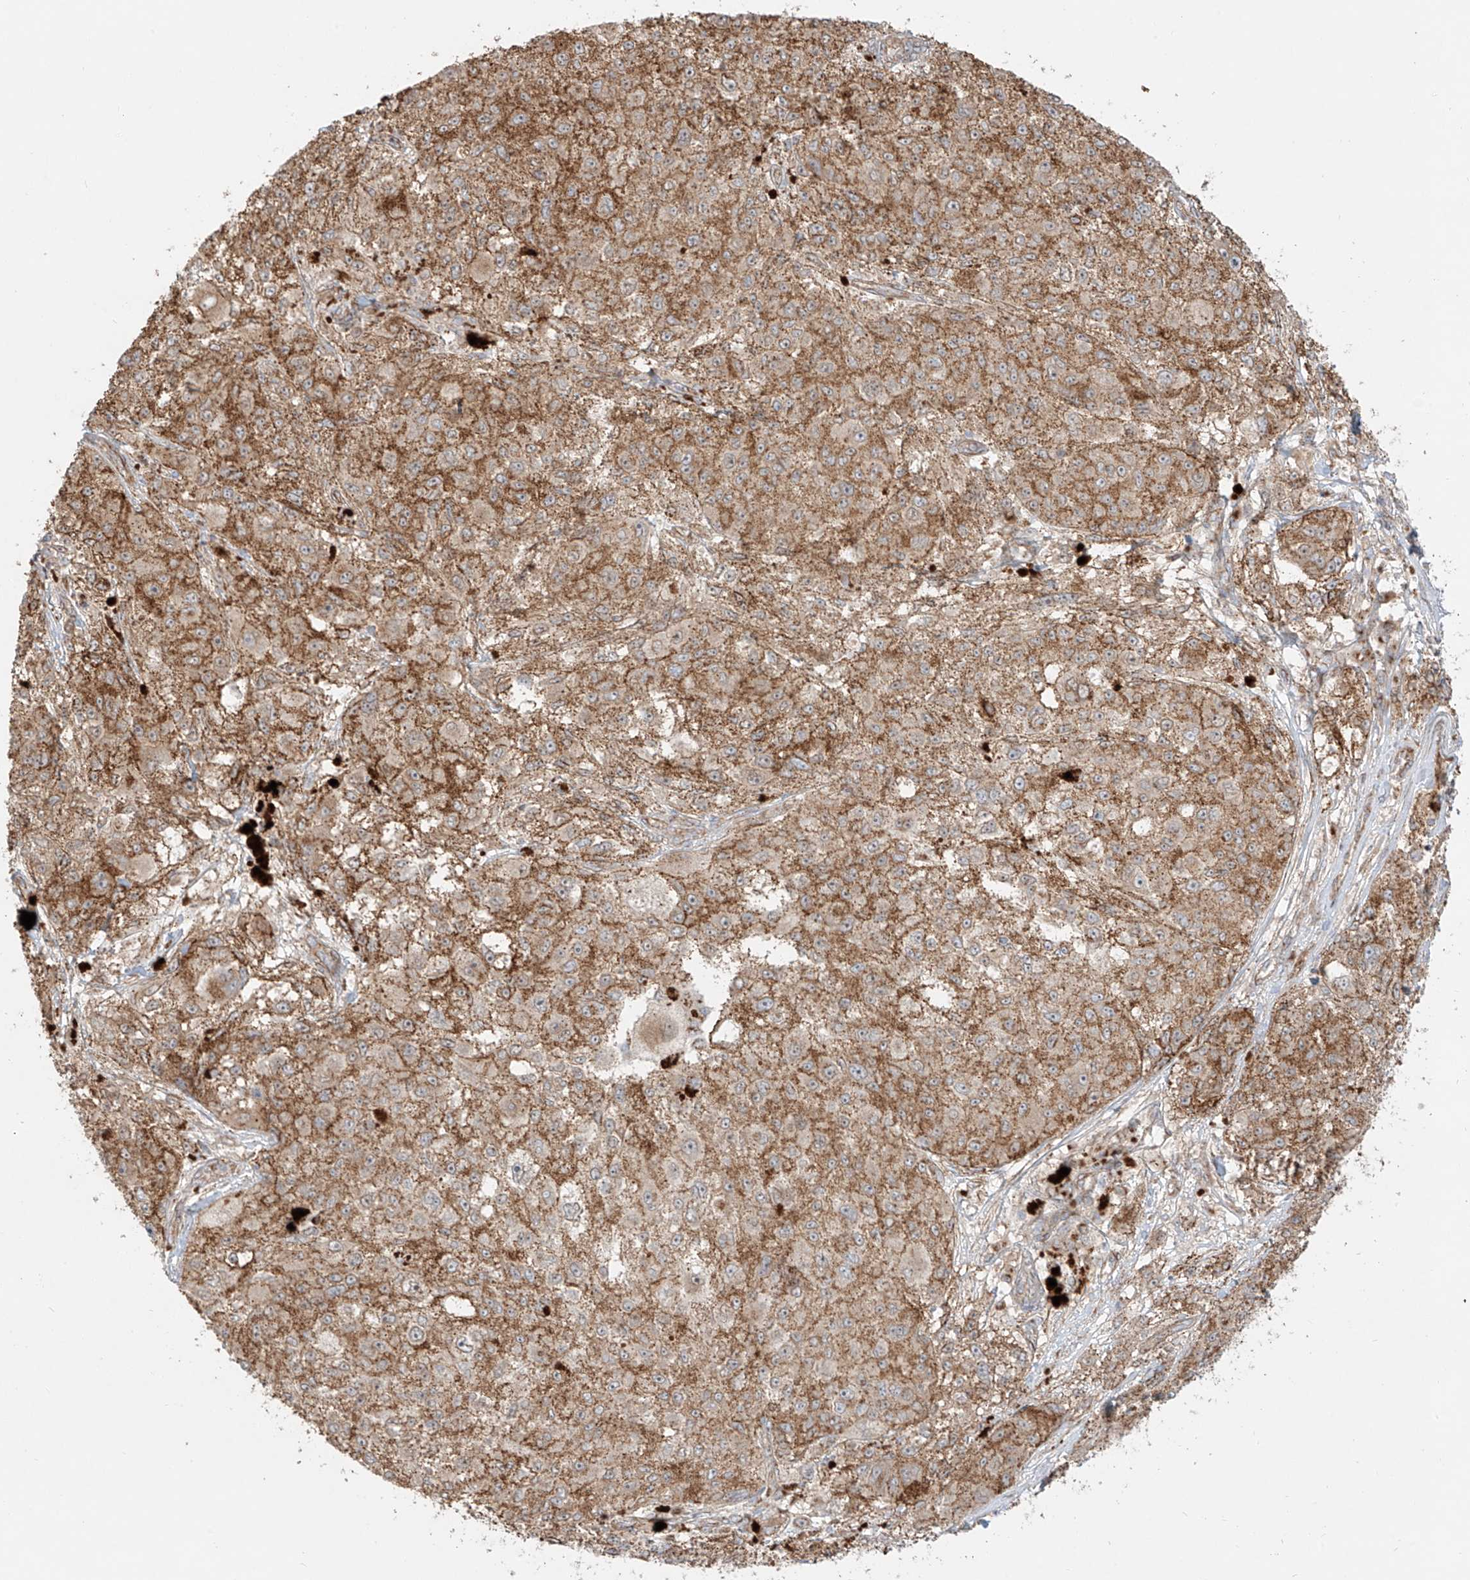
{"staining": {"intensity": "moderate", "quantity": ">75%", "location": "cytoplasmic/membranous"}, "tissue": "melanoma", "cell_type": "Tumor cells", "image_type": "cancer", "snomed": [{"axis": "morphology", "description": "Necrosis, NOS"}, {"axis": "morphology", "description": "Malignant melanoma, NOS"}, {"axis": "topography", "description": "Skin"}], "caption": "High-magnification brightfield microscopy of melanoma stained with DAB (3,3'-diaminobenzidine) (brown) and counterstained with hematoxylin (blue). tumor cells exhibit moderate cytoplasmic/membranous positivity is present in approximately>75% of cells. The staining was performed using DAB (3,3'-diaminobenzidine) to visualize the protein expression in brown, while the nuclei were stained in blue with hematoxylin (Magnification: 20x).", "gene": "ZNF287", "patient": {"sex": "female", "age": 87}}